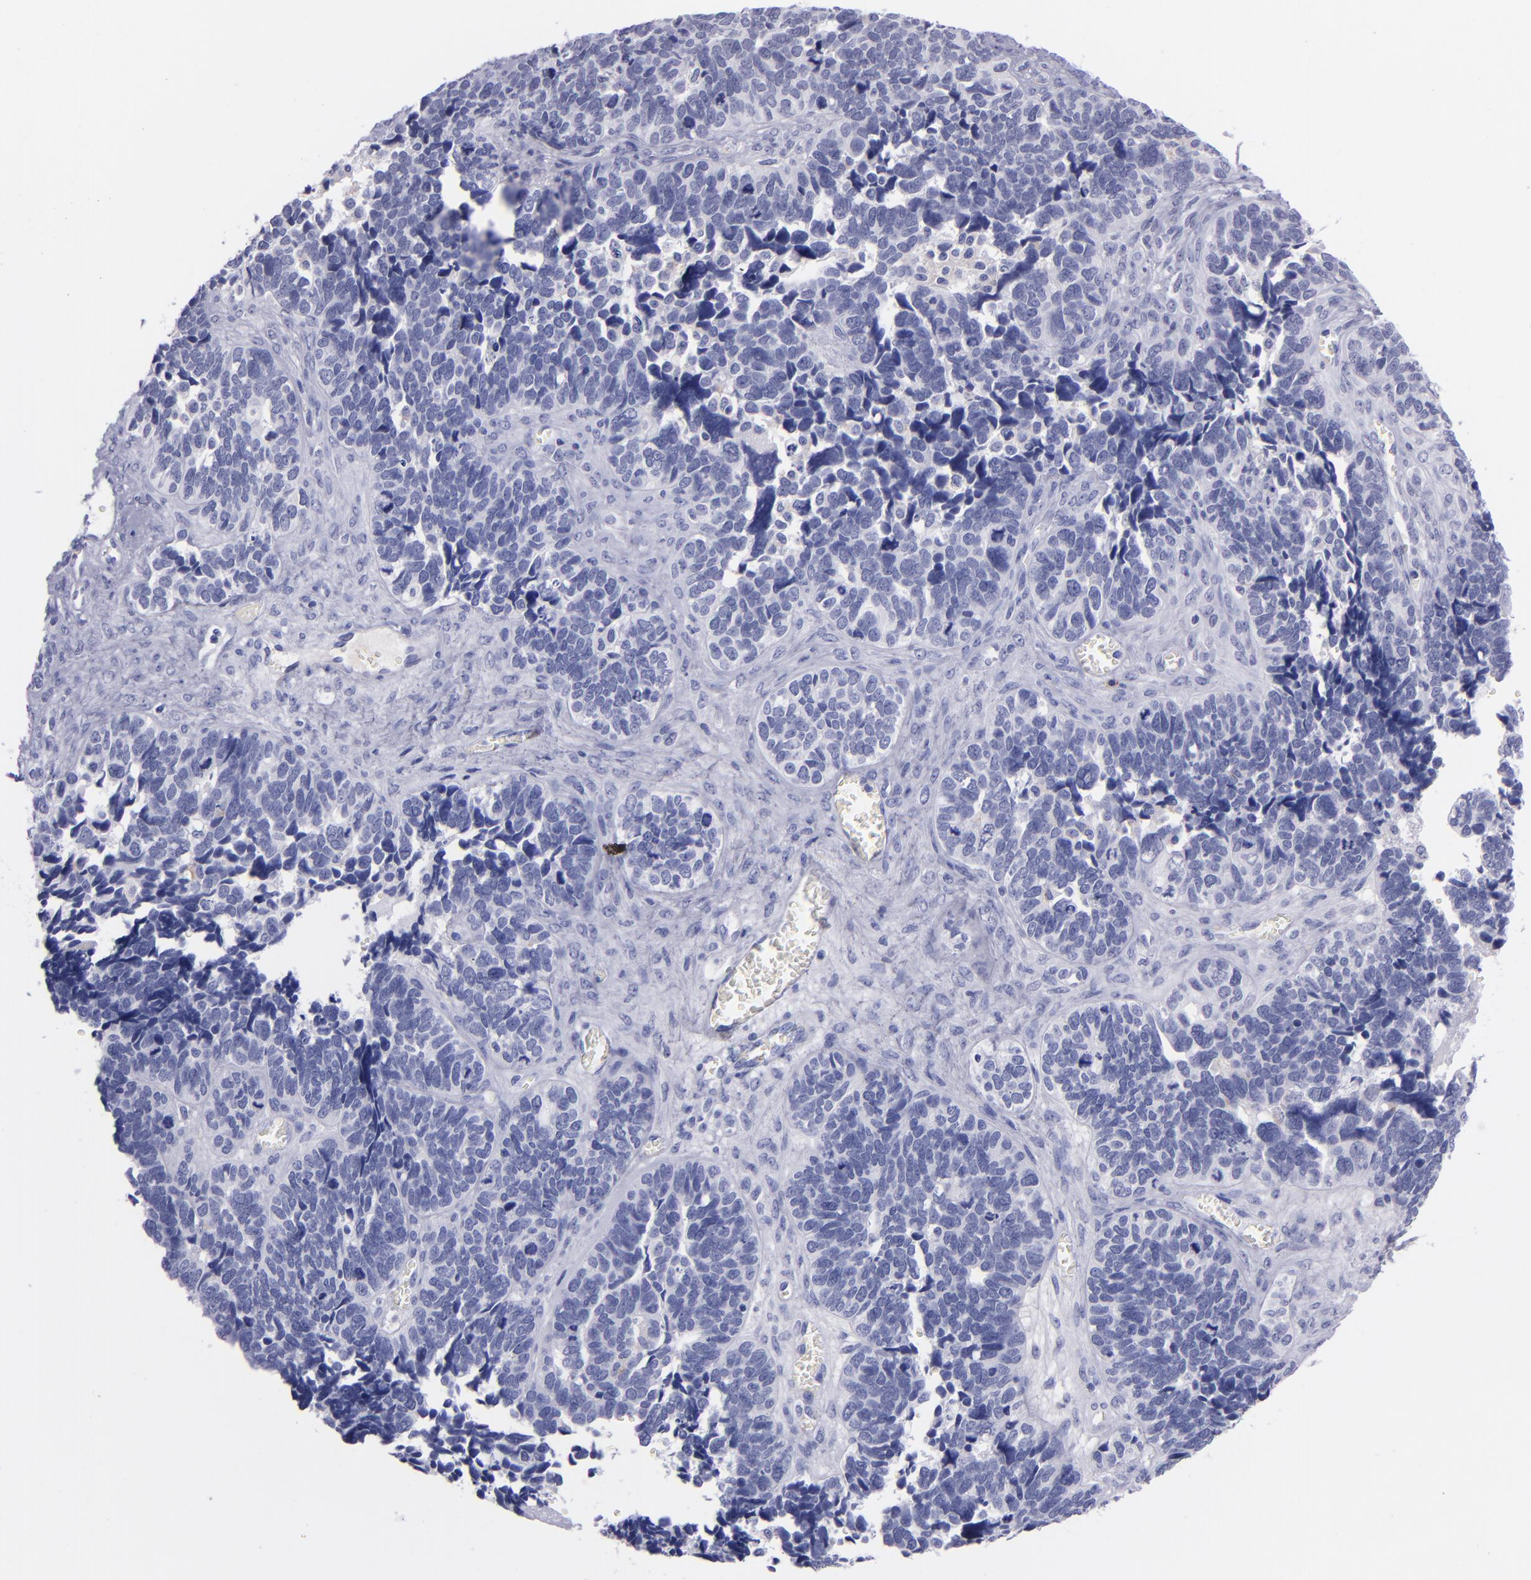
{"staining": {"intensity": "negative", "quantity": "none", "location": "none"}, "tissue": "ovarian cancer", "cell_type": "Tumor cells", "image_type": "cancer", "snomed": [{"axis": "morphology", "description": "Cystadenocarcinoma, serous, NOS"}, {"axis": "topography", "description": "Ovary"}], "caption": "The photomicrograph displays no staining of tumor cells in ovarian cancer.", "gene": "CD37", "patient": {"sex": "female", "age": 77}}